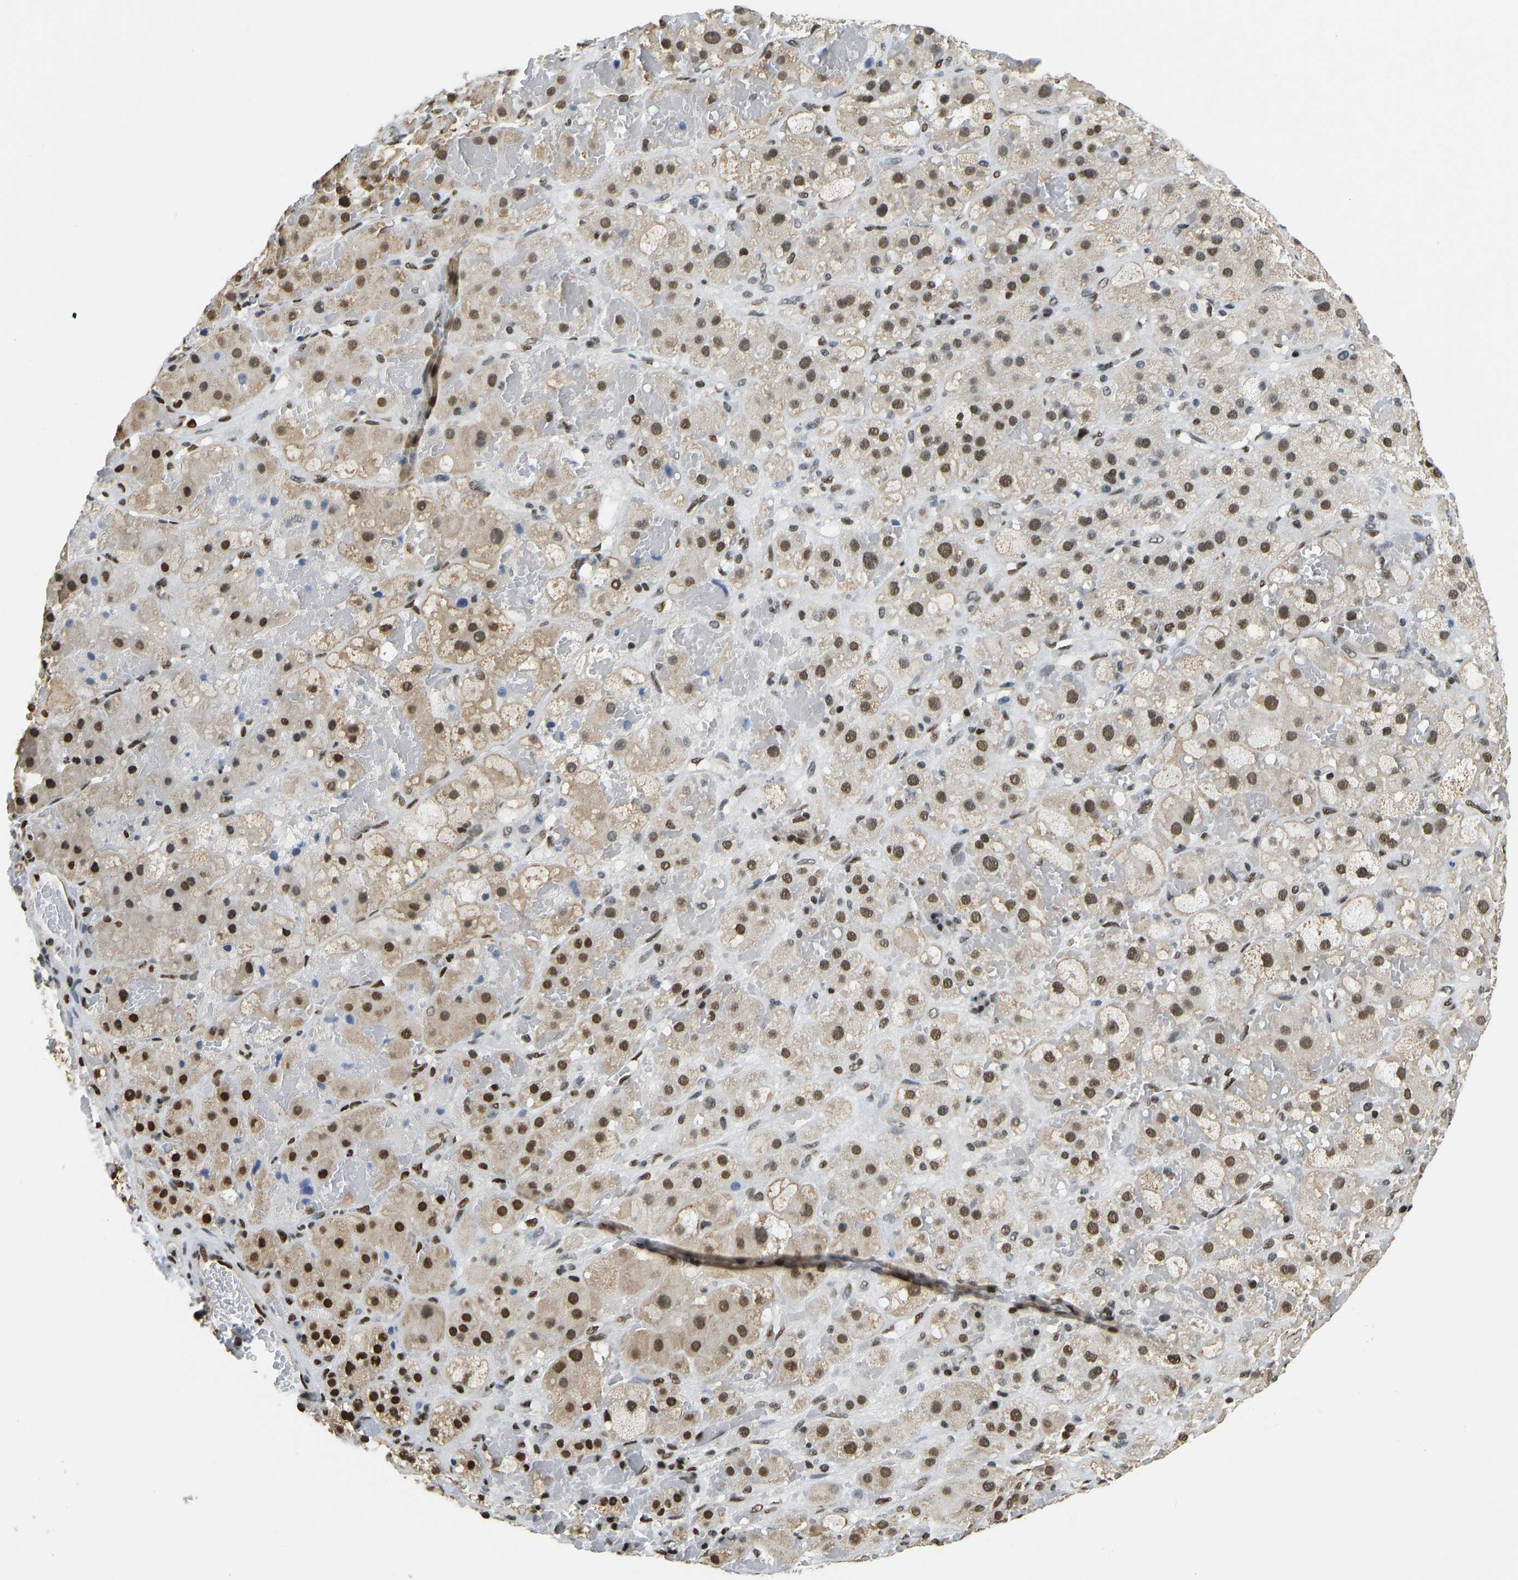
{"staining": {"intensity": "strong", "quantity": ">75%", "location": "nuclear"}, "tissue": "adrenal gland", "cell_type": "Glandular cells", "image_type": "normal", "snomed": [{"axis": "morphology", "description": "Normal tissue, NOS"}, {"axis": "topography", "description": "Adrenal gland"}], "caption": "Protein staining of benign adrenal gland reveals strong nuclear expression in approximately >75% of glandular cells.", "gene": "ZSCAN20", "patient": {"sex": "female", "age": 47}}